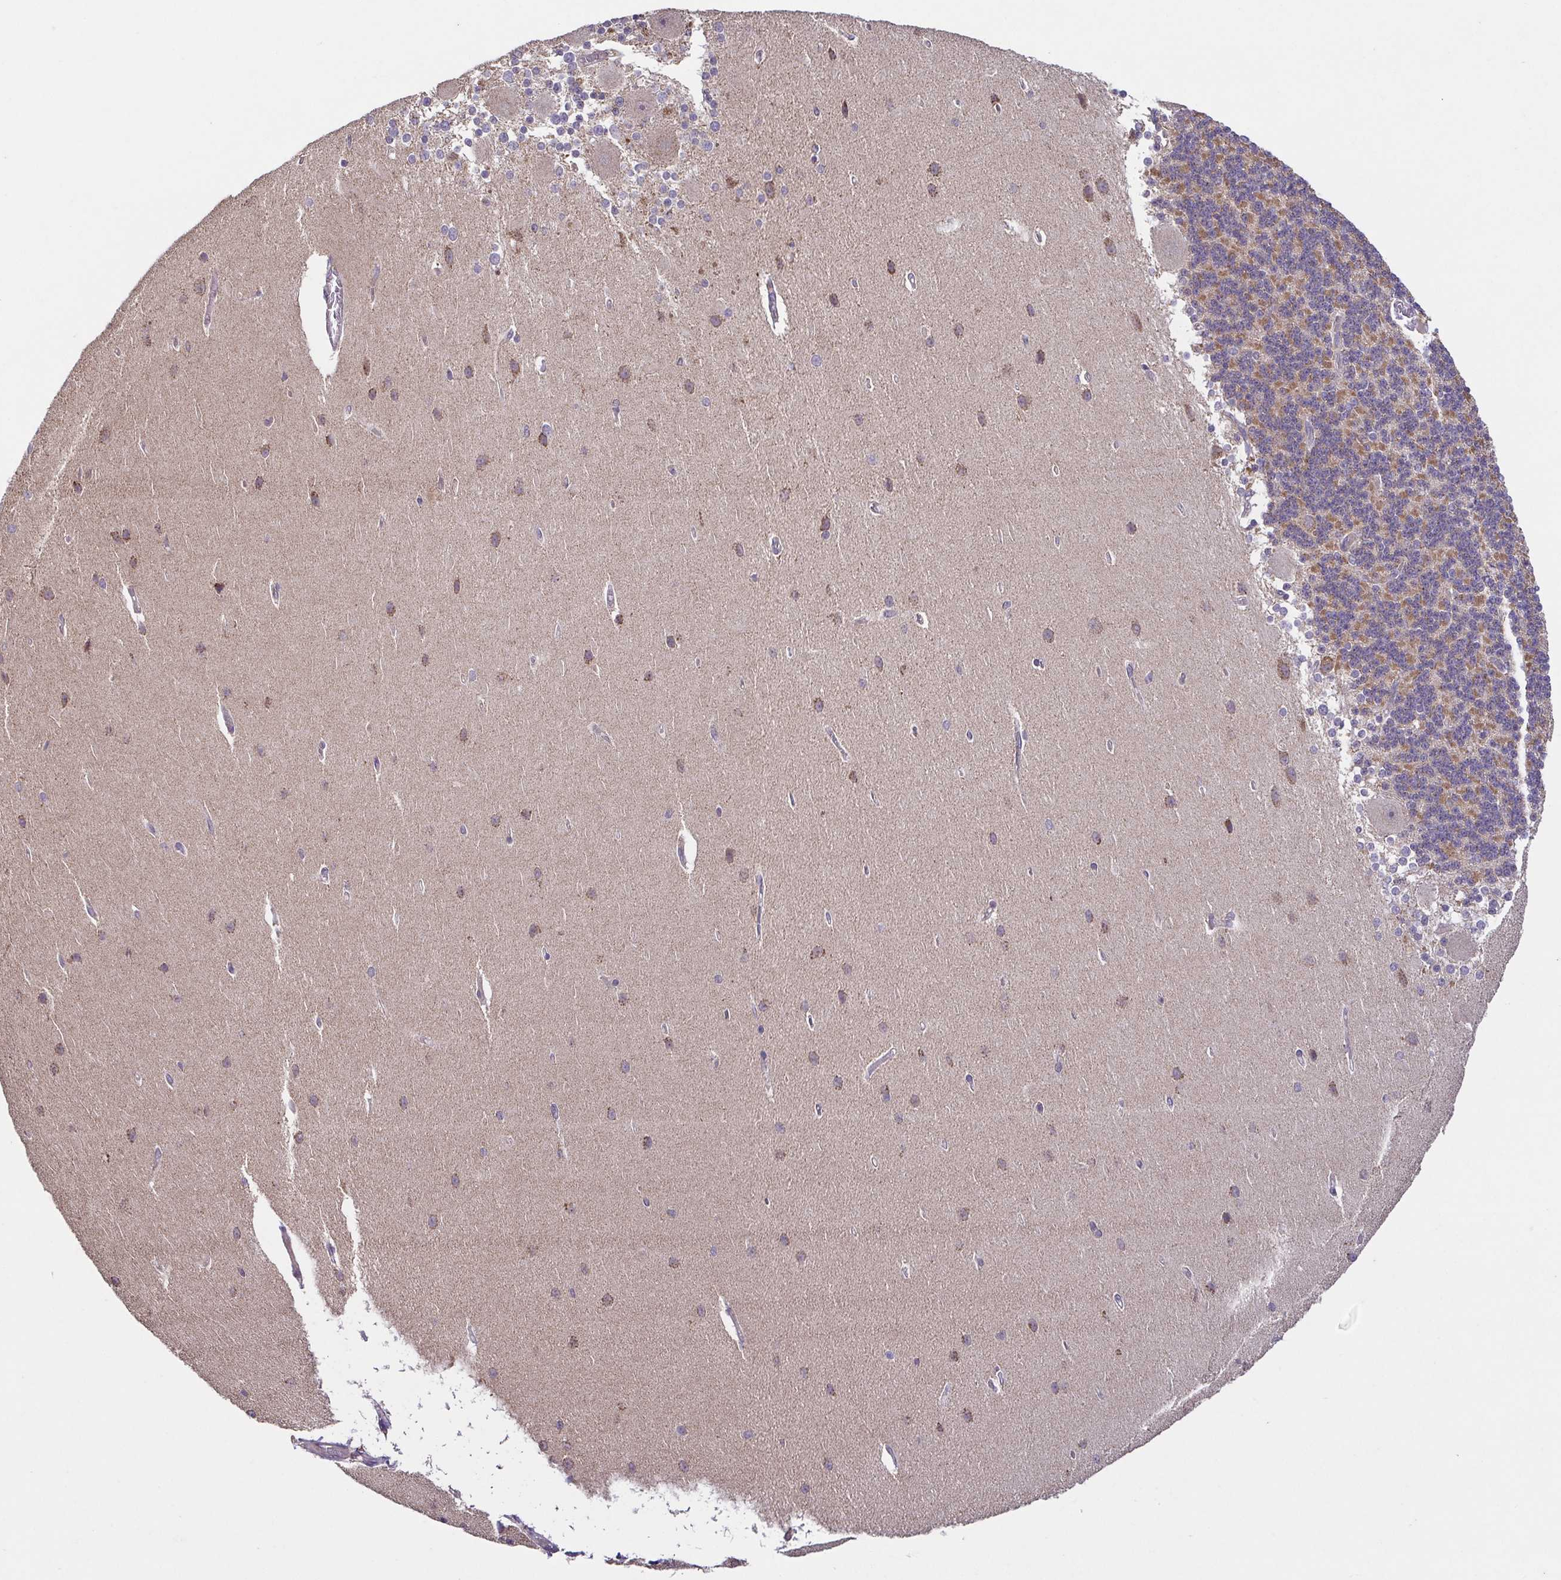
{"staining": {"intensity": "moderate", "quantity": "25%-75%", "location": "cytoplasmic/membranous"}, "tissue": "cerebellum", "cell_type": "Cells in granular layer", "image_type": "normal", "snomed": [{"axis": "morphology", "description": "Normal tissue, NOS"}, {"axis": "topography", "description": "Cerebellum"}], "caption": "Immunohistochemical staining of unremarkable cerebellum demonstrates moderate cytoplasmic/membranous protein expression in about 25%-75% of cells in granular layer.", "gene": "DIP2B", "patient": {"sex": "female", "age": 54}}